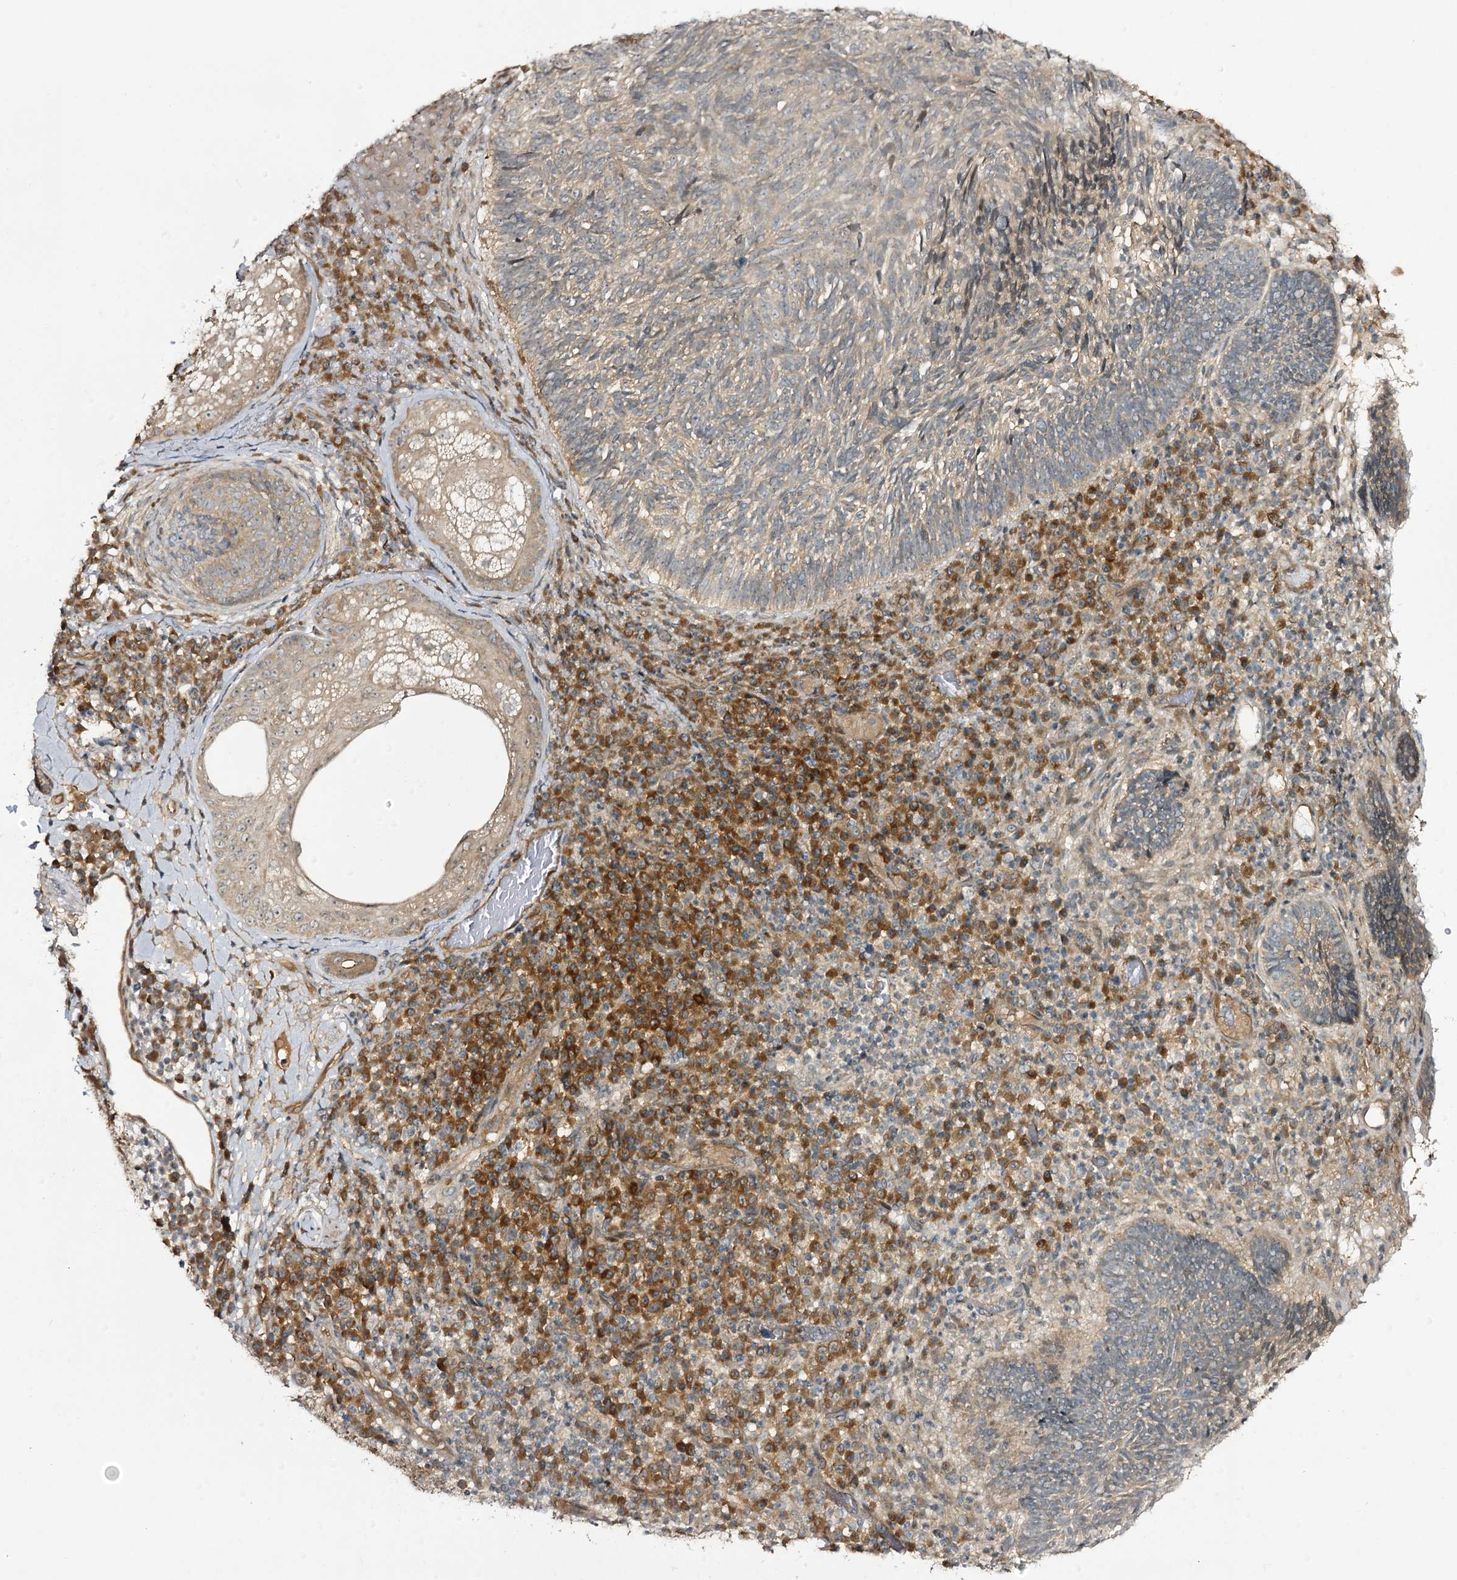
{"staining": {"intensity": "weak", "quantity": ">75%", "location": "cytoplasmic/membranous"}, "tissue": "skin cancer", "cell_type": "Tumor cells", "image_type": "cancer", "snomed": [{"axis": "morphology", "description": "Basal cell carcinoma"}, {"axis": "topography", "description": "Skin"}], "caption": "IHC micrograph of neoplastic tissue: skin basal cell carcinoma stained using immunohistochemistry (IHC) shows low levels of weak protein expression localized specifically in the cytoplasmic/membranous of tumor cells, appearing as a cytoplasmic/membranous brown color.", "gene": "C11orf80", "patient": {"sex": "male", "age": 88}}